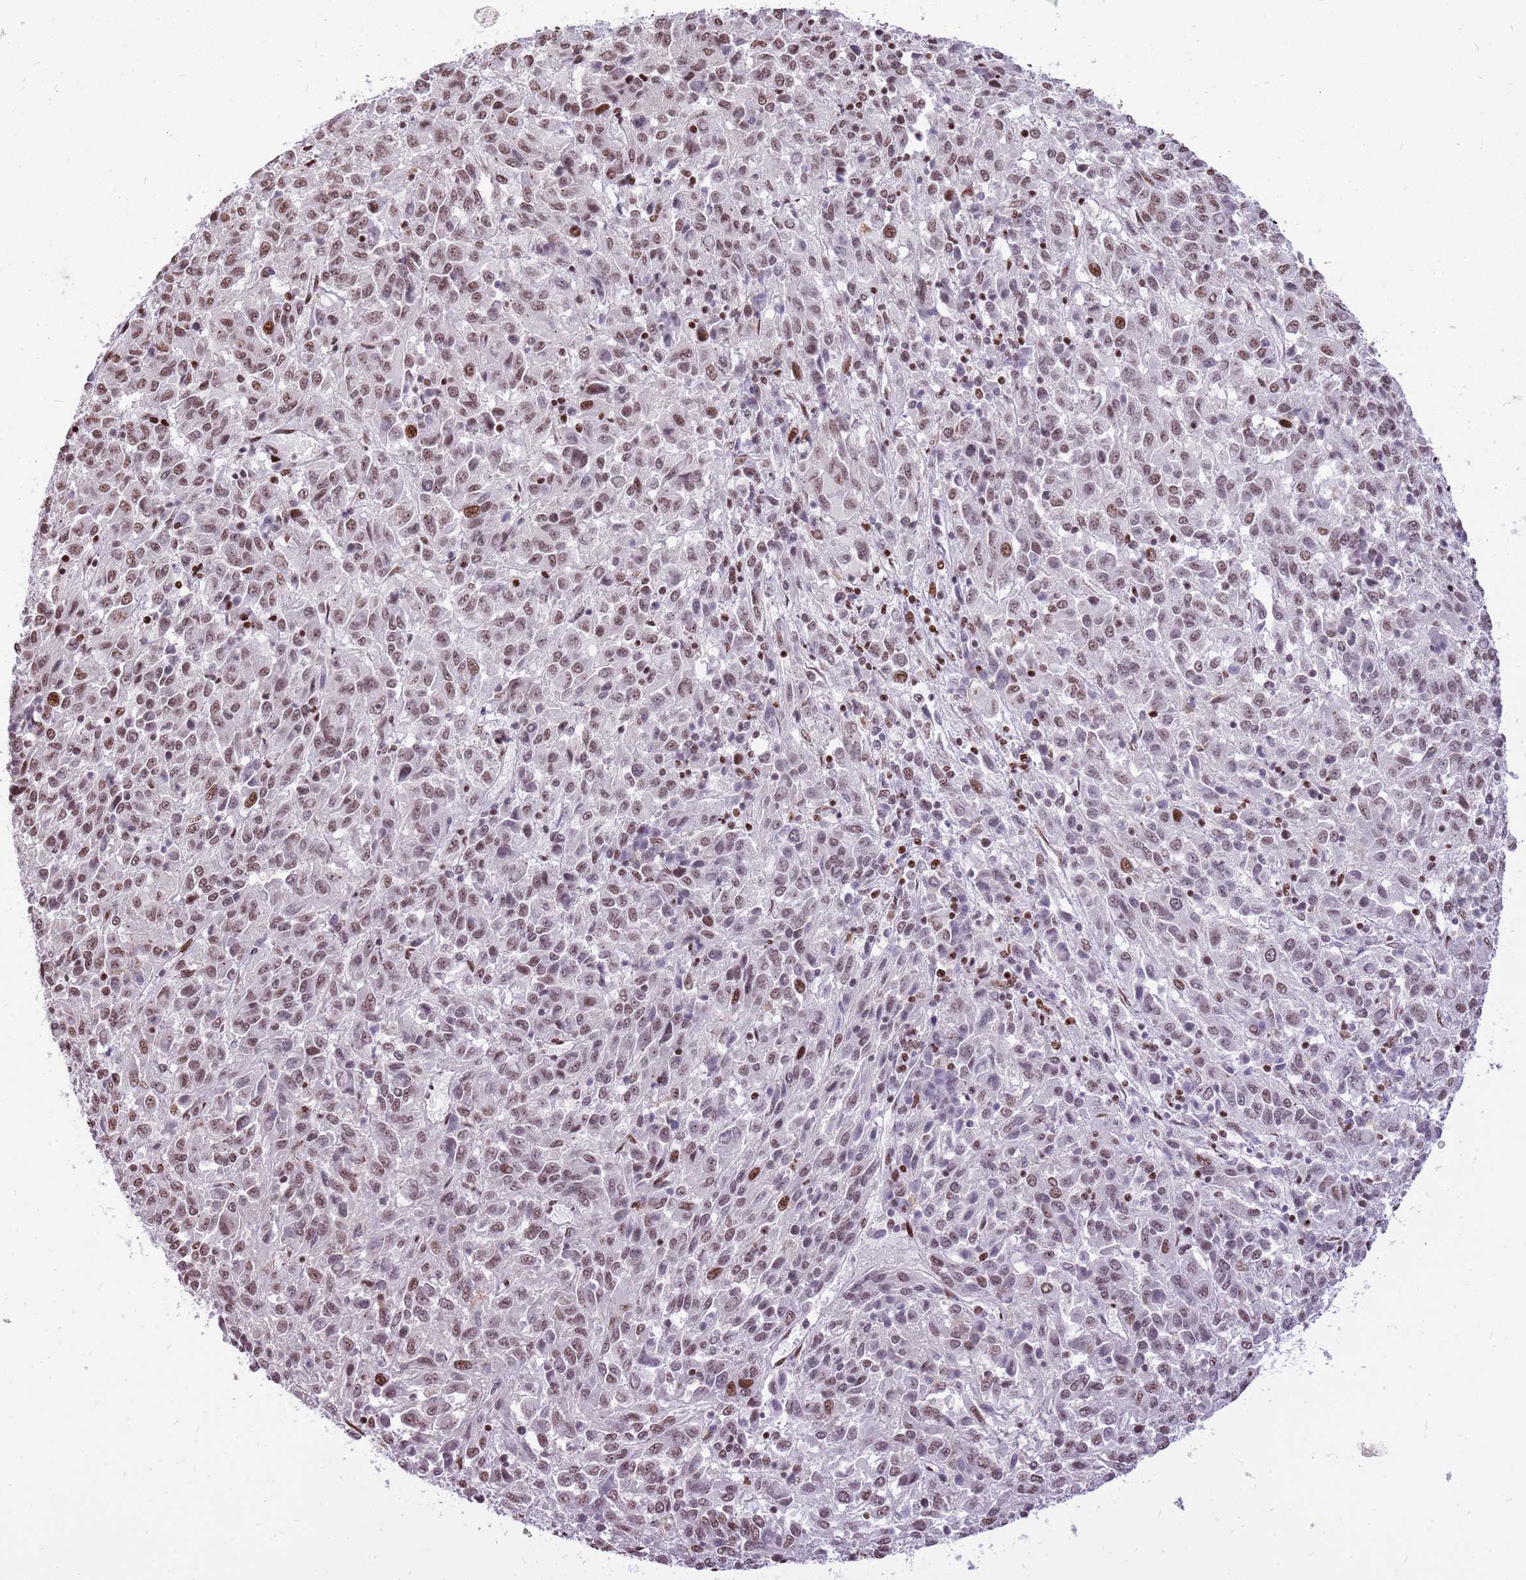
{"staining": {"intensity": "moderate", "quantity": ">75%", "location": "nuclear"}, "tissue": "melanoma", "cell_type": "Tumor cells", "image_type": "cancer", "snomed": [{"axis": "morphology", "description": "Malignant melanoma, Metastatic site"}, {"axis": "topography", "description": "Lung"}], "caption": "Protein staining demonstrates moderate nuclear positivity in about >75% of tumor cells in melanoma.", "gene": "WASHC4", "patient": {"sex": "male", "age": 64}}